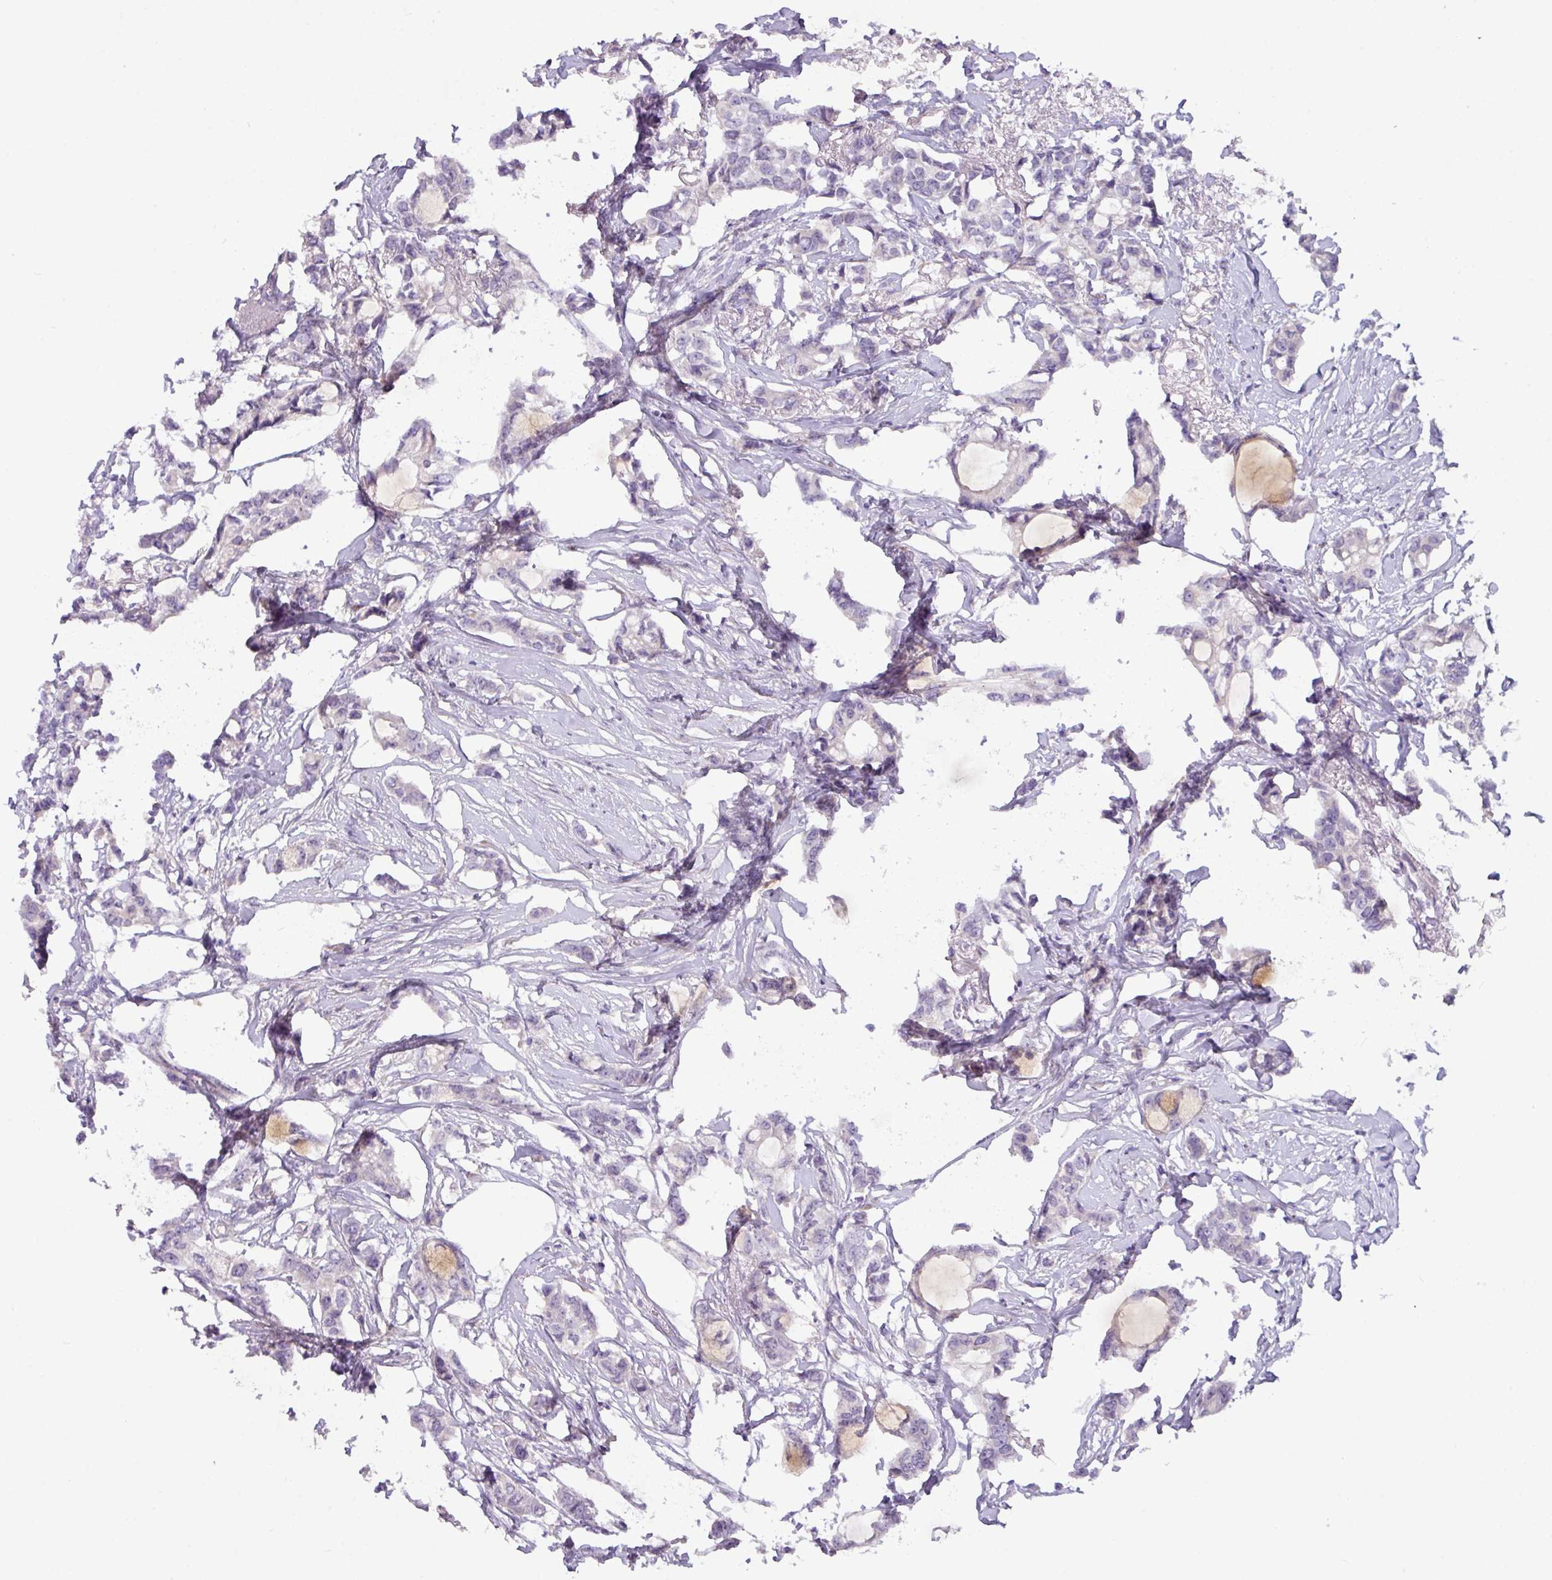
{"staining": {"intensity": "negative", "quantity": "none", "location": "none"}, "tissue": "breast cancer", "cell_type": "Tumor cells", "image_type": "cancer", "snomed": [{"axis": "morphology", "description": "Duct carcinoma"}, {"axis": "topography", "description": "Breast"}], "caption": "This is a photomicrograph of immunohistochemistry staining of breast intraductal carcinoma, which shows no staining in tumor cells.", "gene": "ZNF524", "patient": {"sex": "female", "age": 73}}